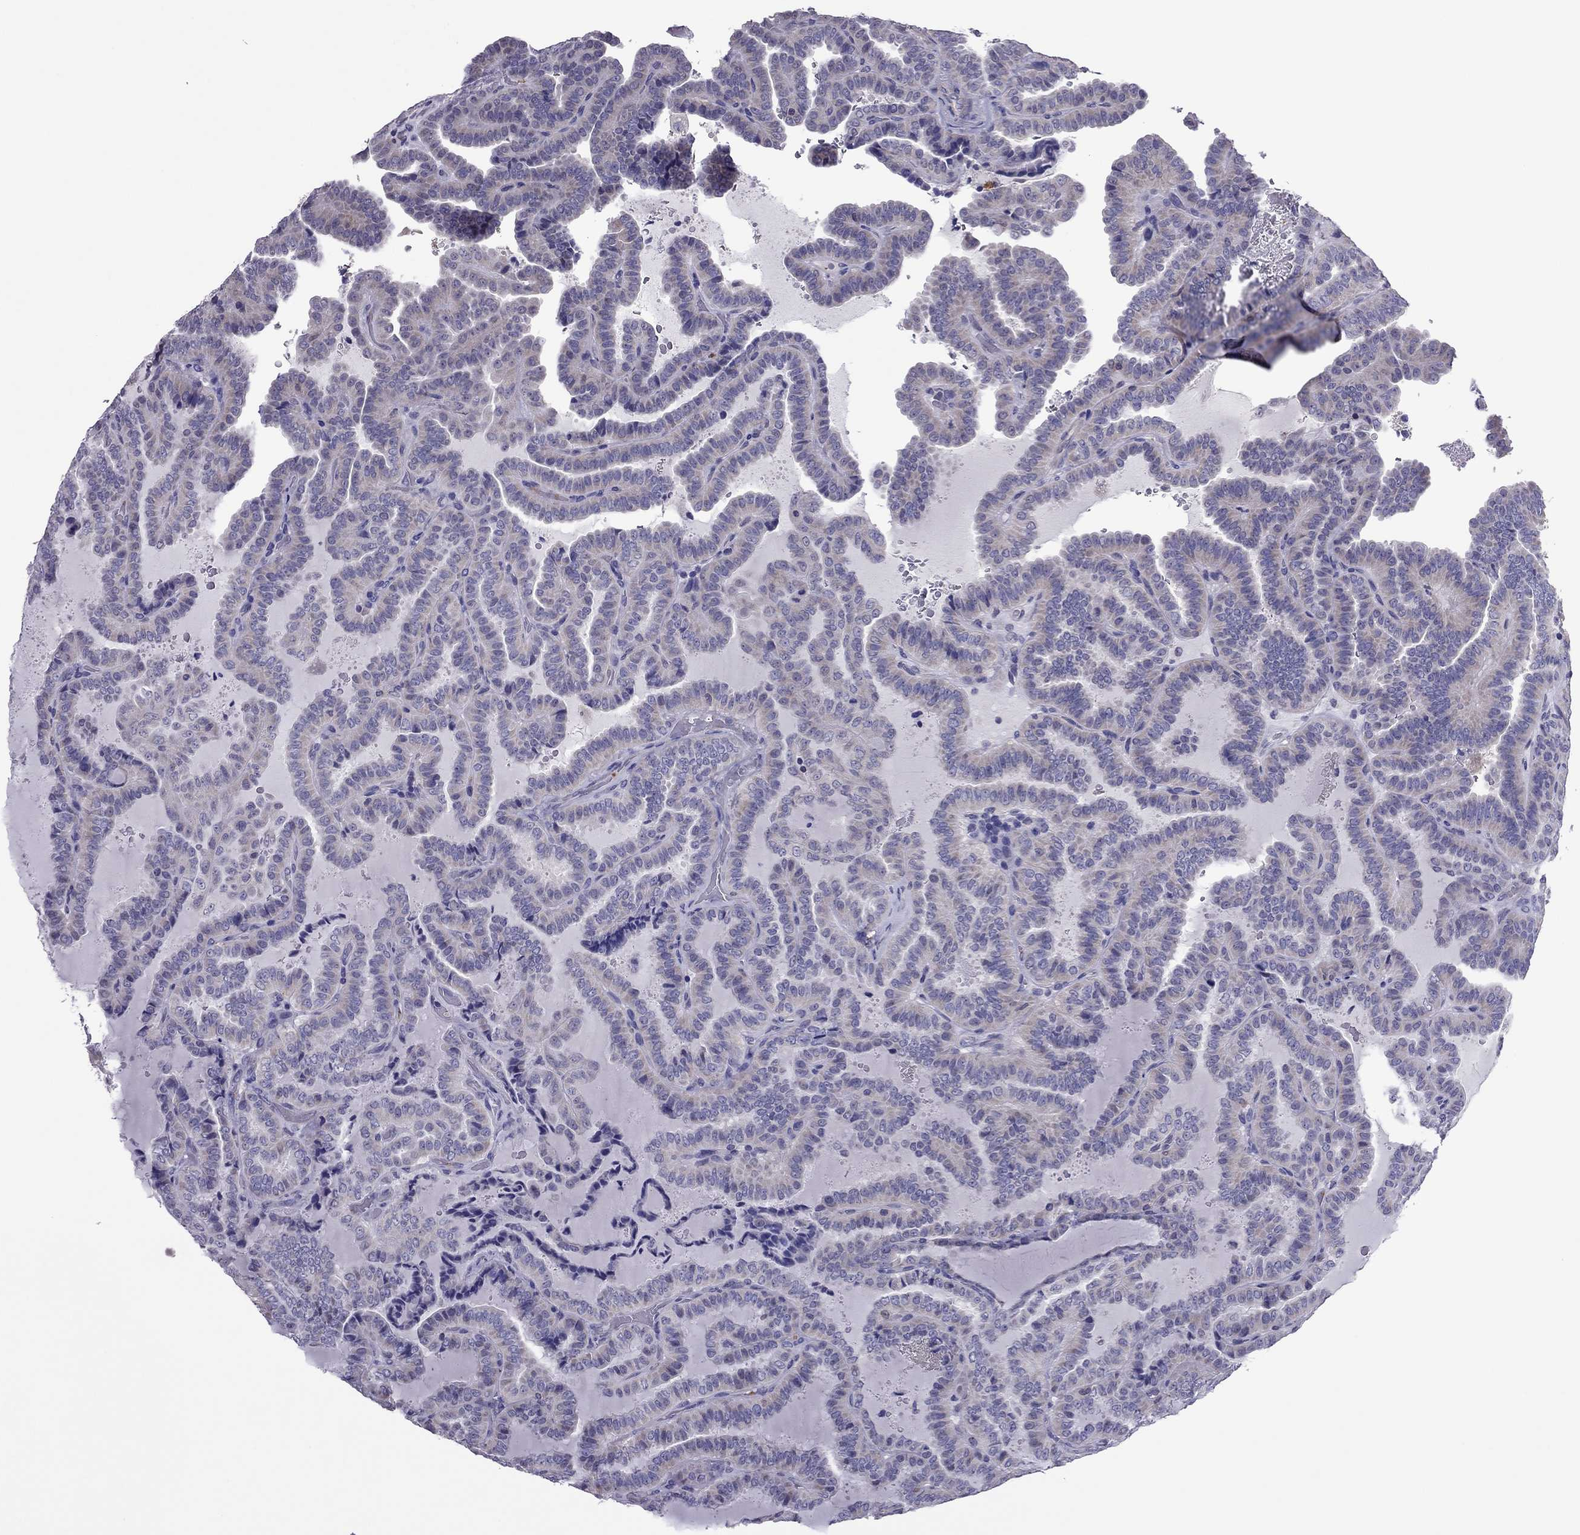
{"staining": {"intensity": "weak", "quantity": "25%-75%", "location": "cytoplasmic/membranous"}, "tissue": "thyroid cancer", "cell_type": "Tumor cells", "image_type": "cancer", "snomed": [{"axis": "morphology", "description": "Papillary adenocarcinoma, NOS"}, {"axis": "topography", "description": "Thyroid gland"}], "caption": "A micrograph of thyroid cancer (papillary adenocarcinoma) stained for a protein displays weak cytoplasmic/membranous brown staining in tumor cells.", "gene": "SLC16A8", "patient": {"sex": "female", "age": 39}}